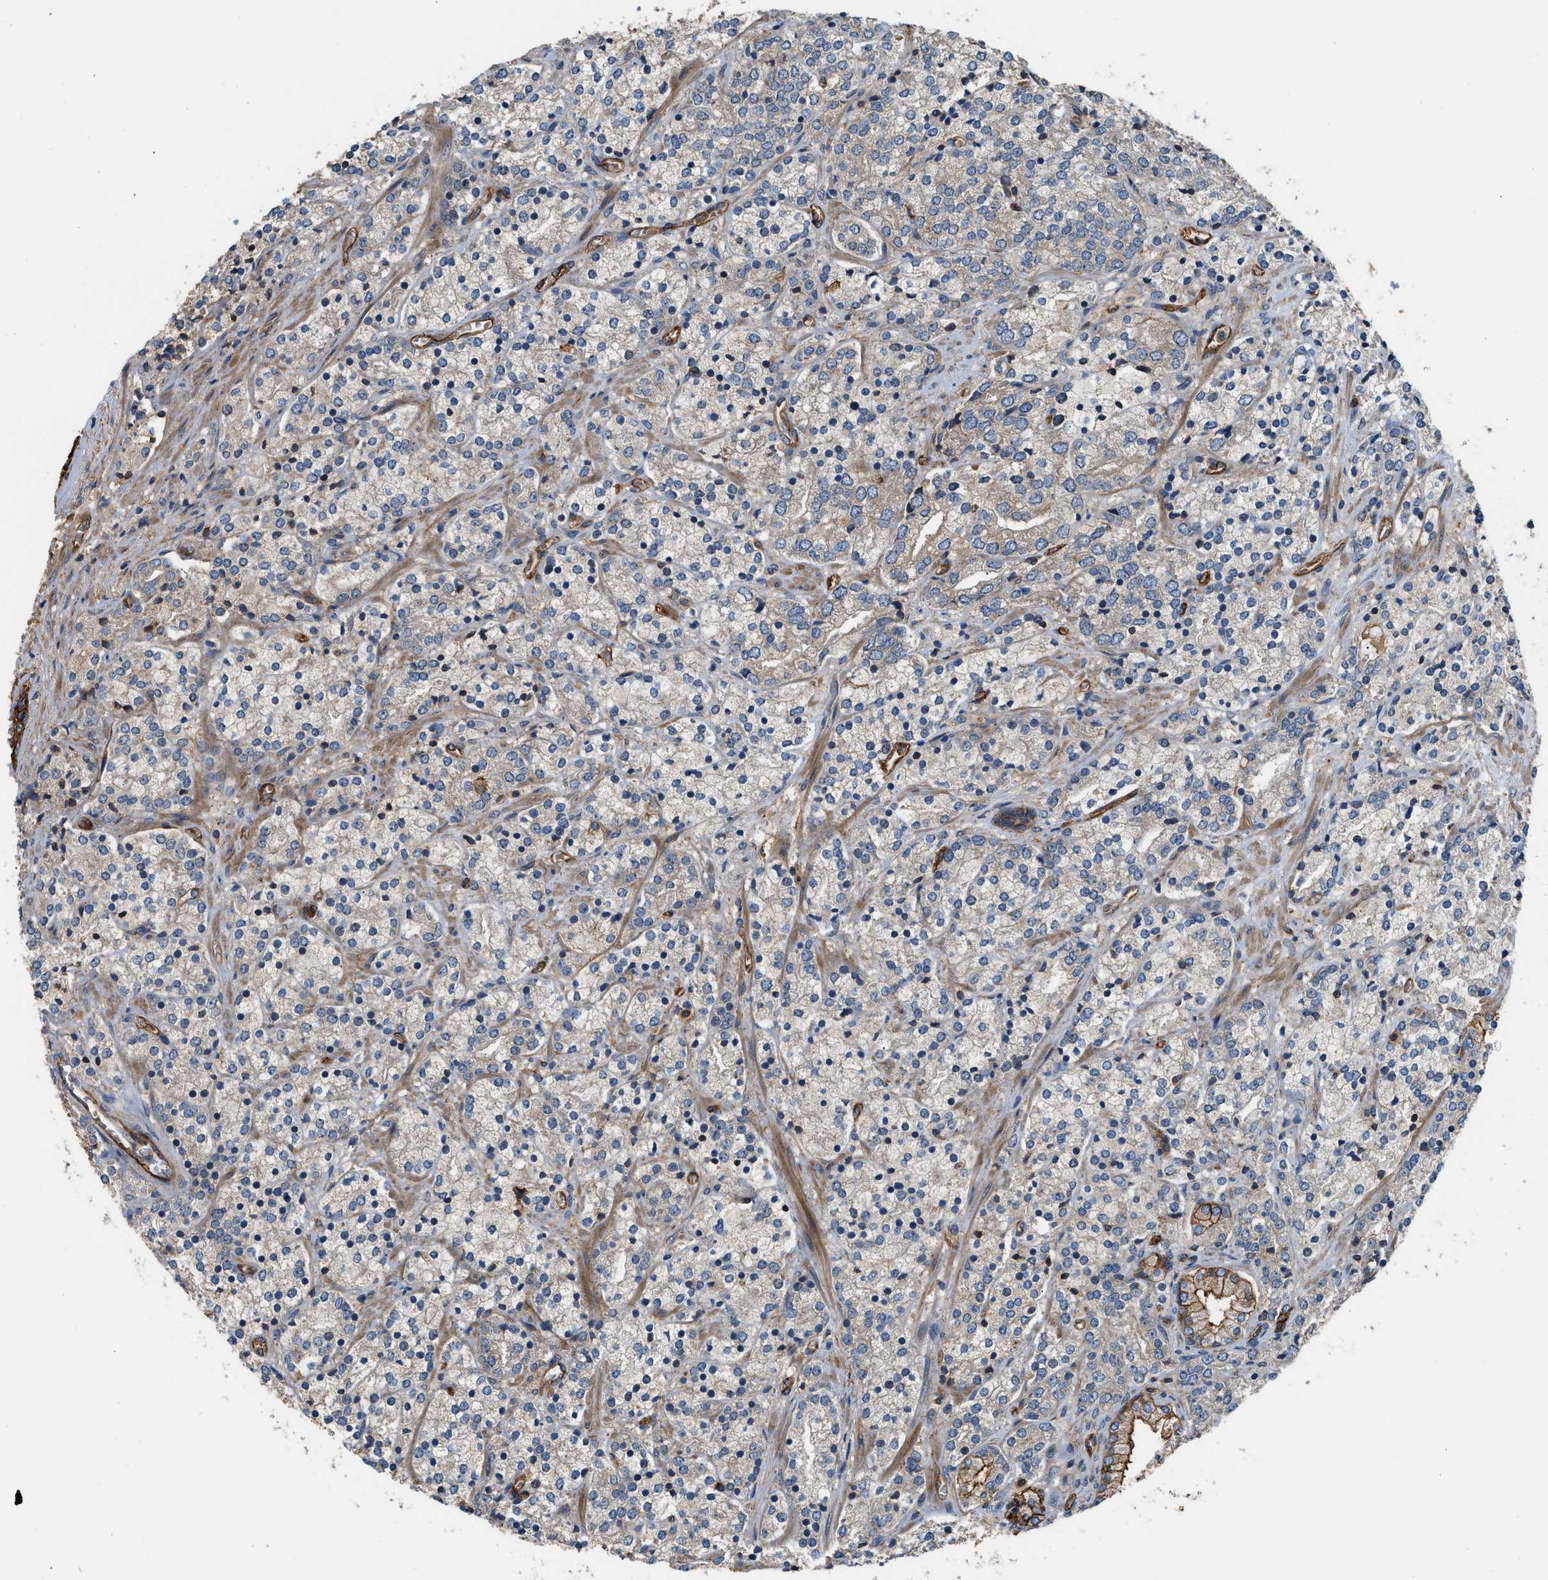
{"staining": {"intensity": "weak", "quantity": "<25%", "location": "cytoplasmic/membranous"}, "tissue": "prostate cancer", "cell_type": "Tumor cells", "image_type": "cancer", "snomed": [{"axis": "morphology", "description": "Adenocarcinoma, High grade"}, {"axis": "topography", "description": "Prostate"}], "caption": "This is a histopathology image of immunohistochemistry staining of prostate high-grade adenocarcinoma, which shows no staining in tumor cells. Nuclei are stained in blue.", "gene": "DDHD2", "patient": {"sex": "male", "age": 71}}